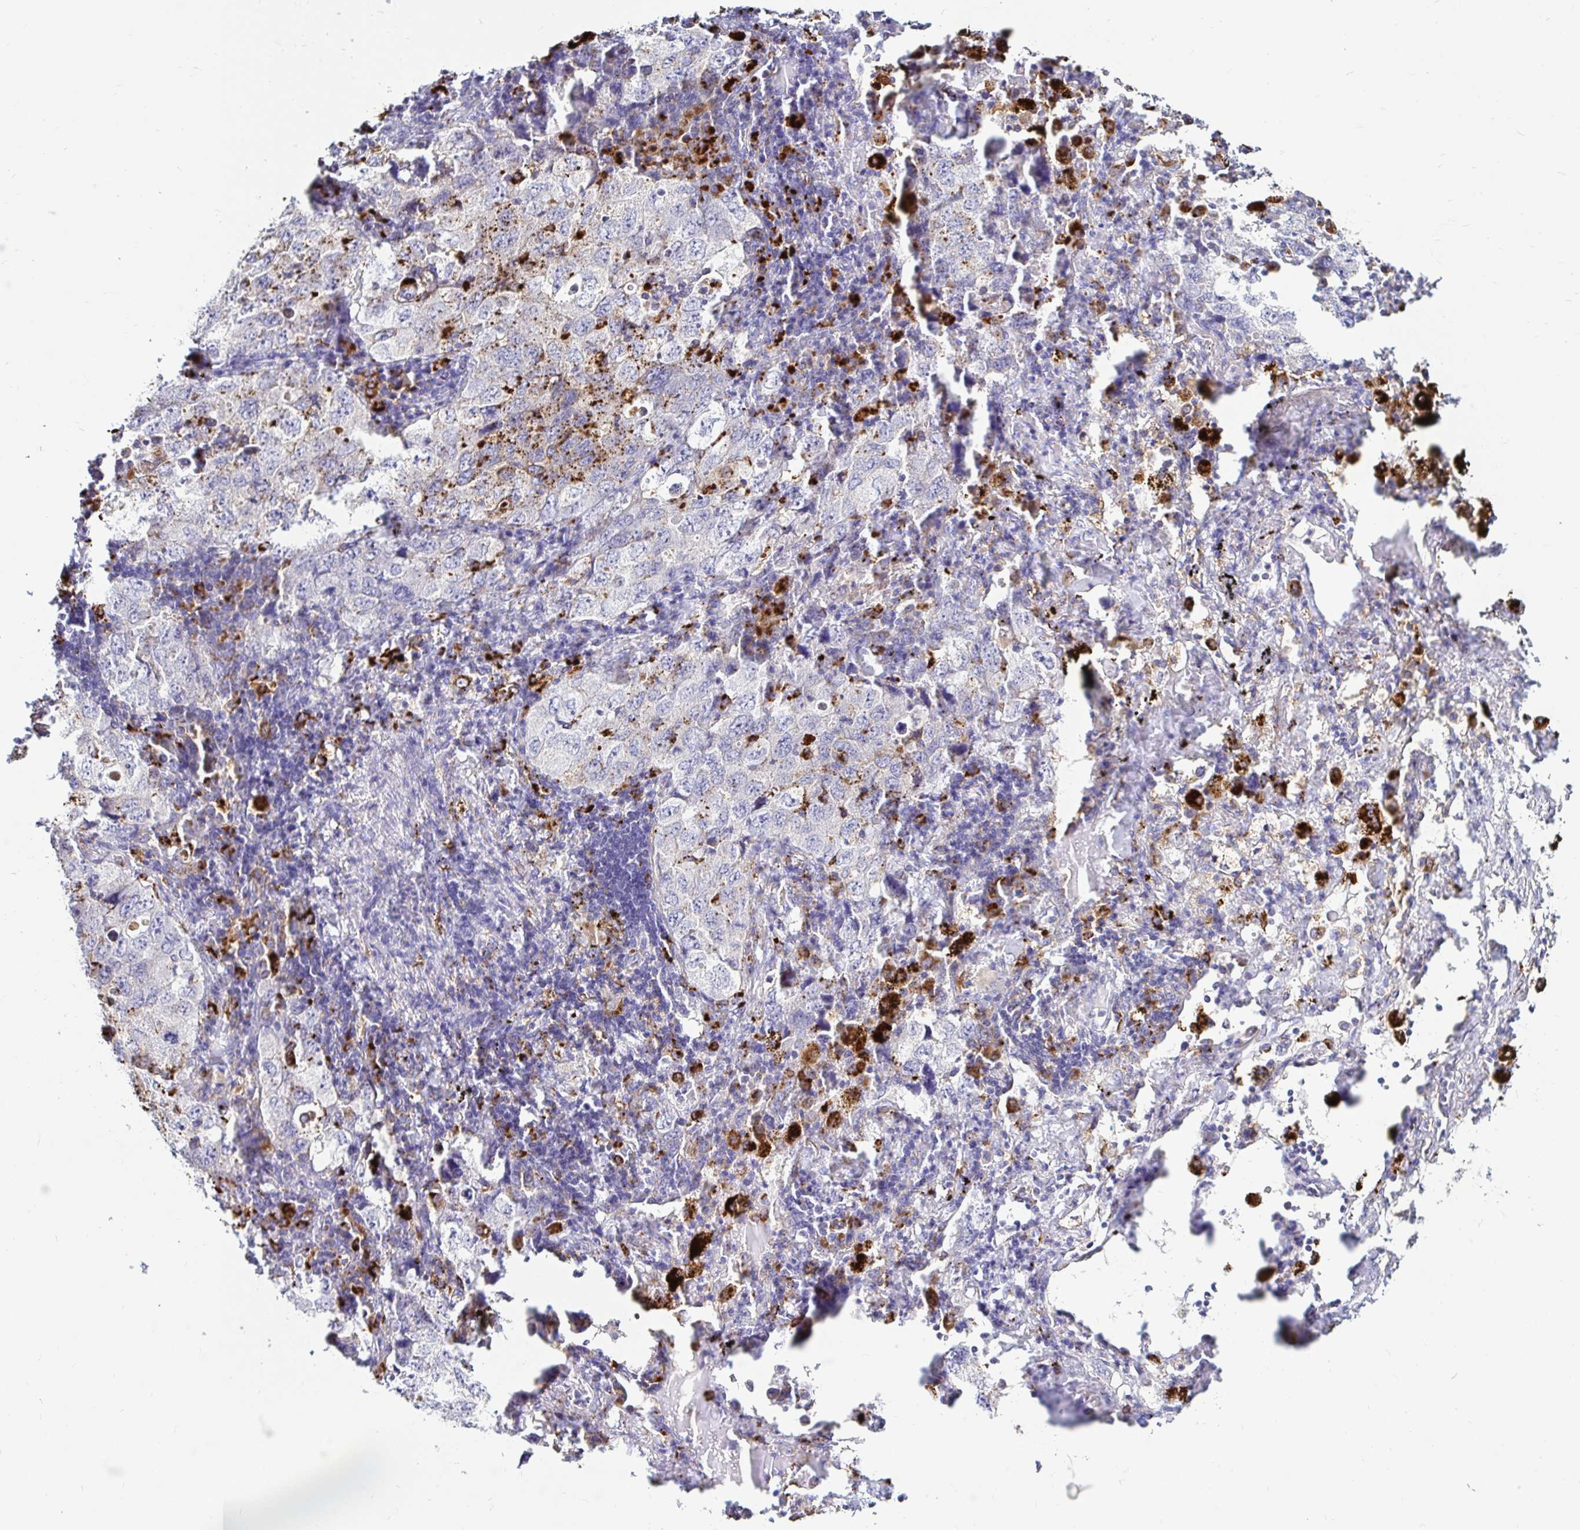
{"staining": {"intensity": "negative", "quantity": "none", "location": "none"}, "tissue": "lung cancer", "cell_type": "Tumor cells", "image_type": "cancer", "snomed": [{"axis": "morphology", "description": "Adenocarcinoma, NOS"}, {"axis": "topography", "description": "Lung"}], "caption": "Immunohistochemical staining of lung cancer (adenocarcinoma) exhibits no significant expression in tumor cells.", "gene": "FUCA1", "patient": {"sex": "female", "age": 57}}